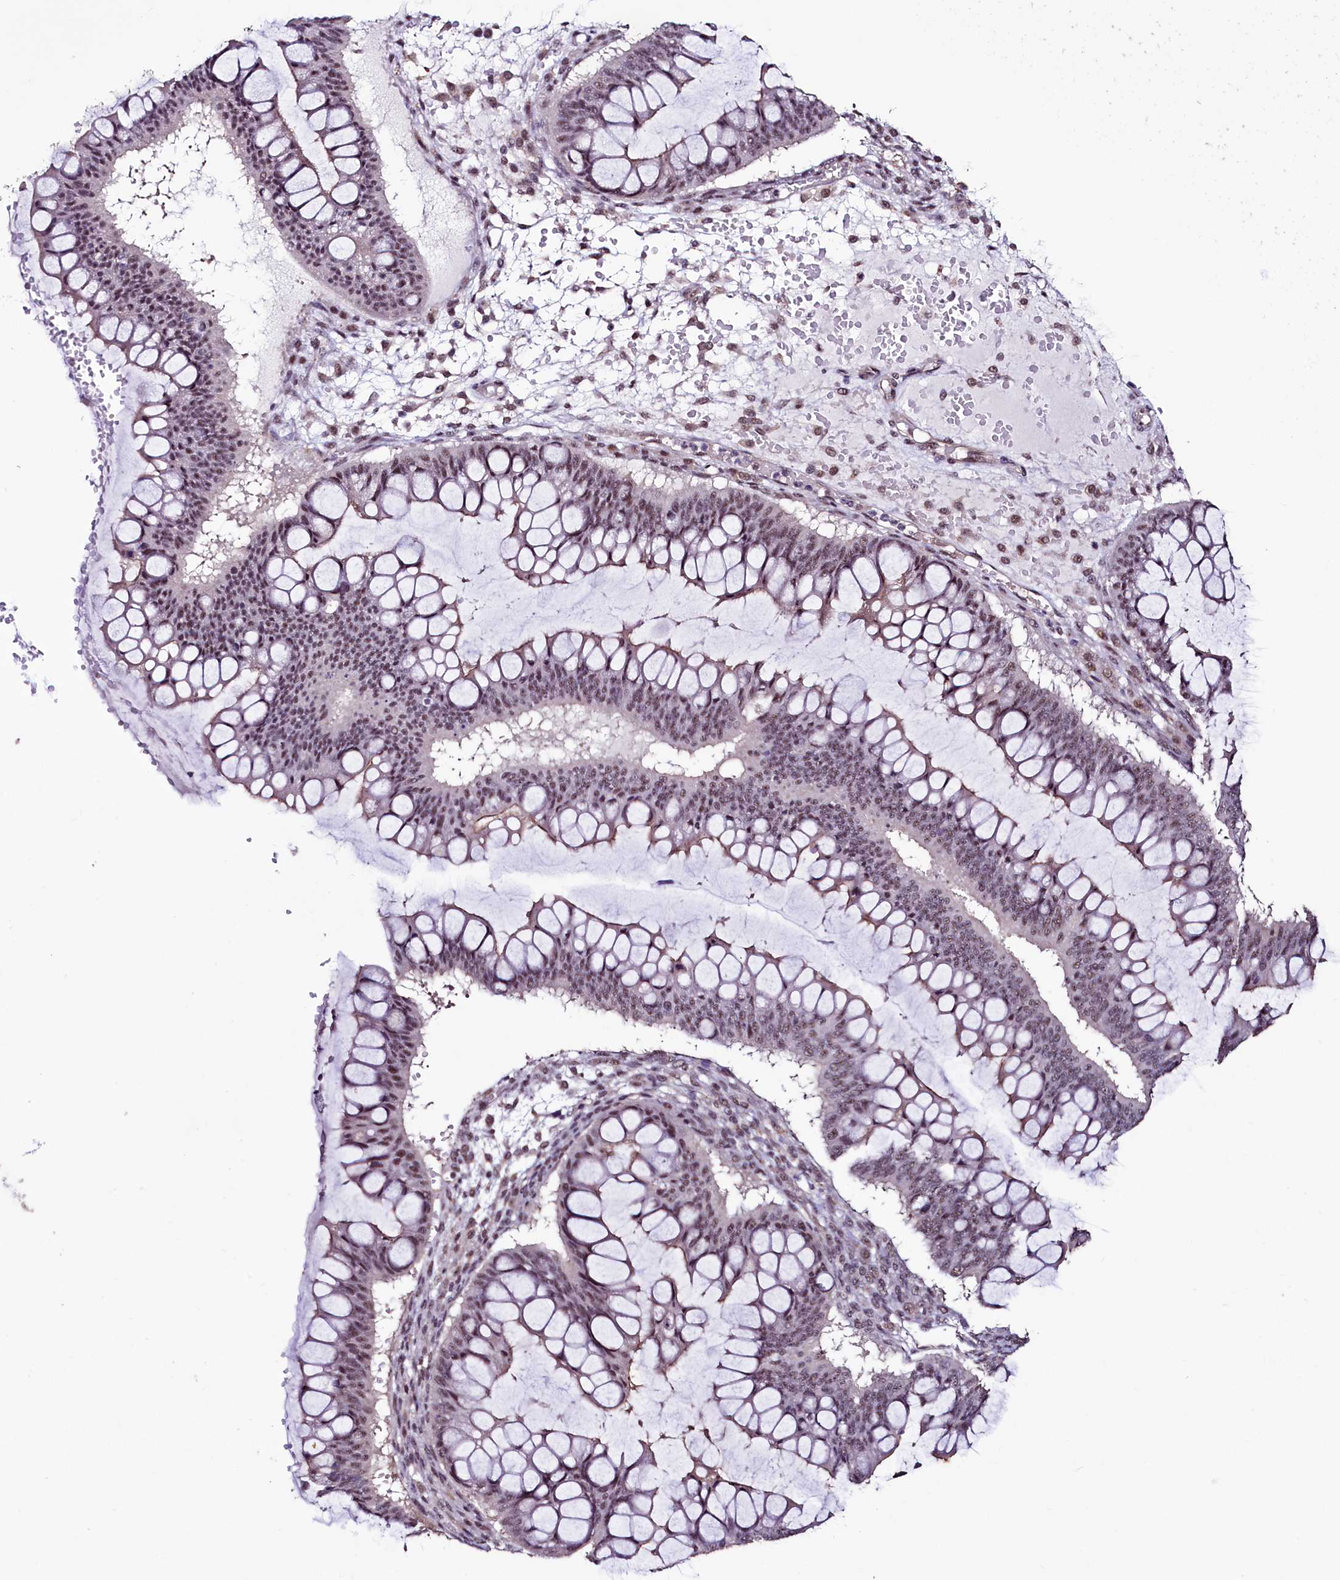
{"staining": {"intensity": "weak", "quantity": "25%-75%", "location": "nuclear"}, "tissue": "ovarian cancer", "cell_type": "Tumor cells", "image_type": "cancer", "snomed": [{"axis": "morphology", "description": "Cystadenocarcinoma, mucinous, NOS"}, {"axis": "topography", "description": "Ovary"}], "caption": "About 25%-75% of tumor cells in human ovarian cancer (mucinous cystadenocarcinoma) exhibit weak nuclear protein positivity as visualized by brown immunohistochemical staining.", "gene": "SFSWAP", "patient": {"sex": "female", "age": 73}}